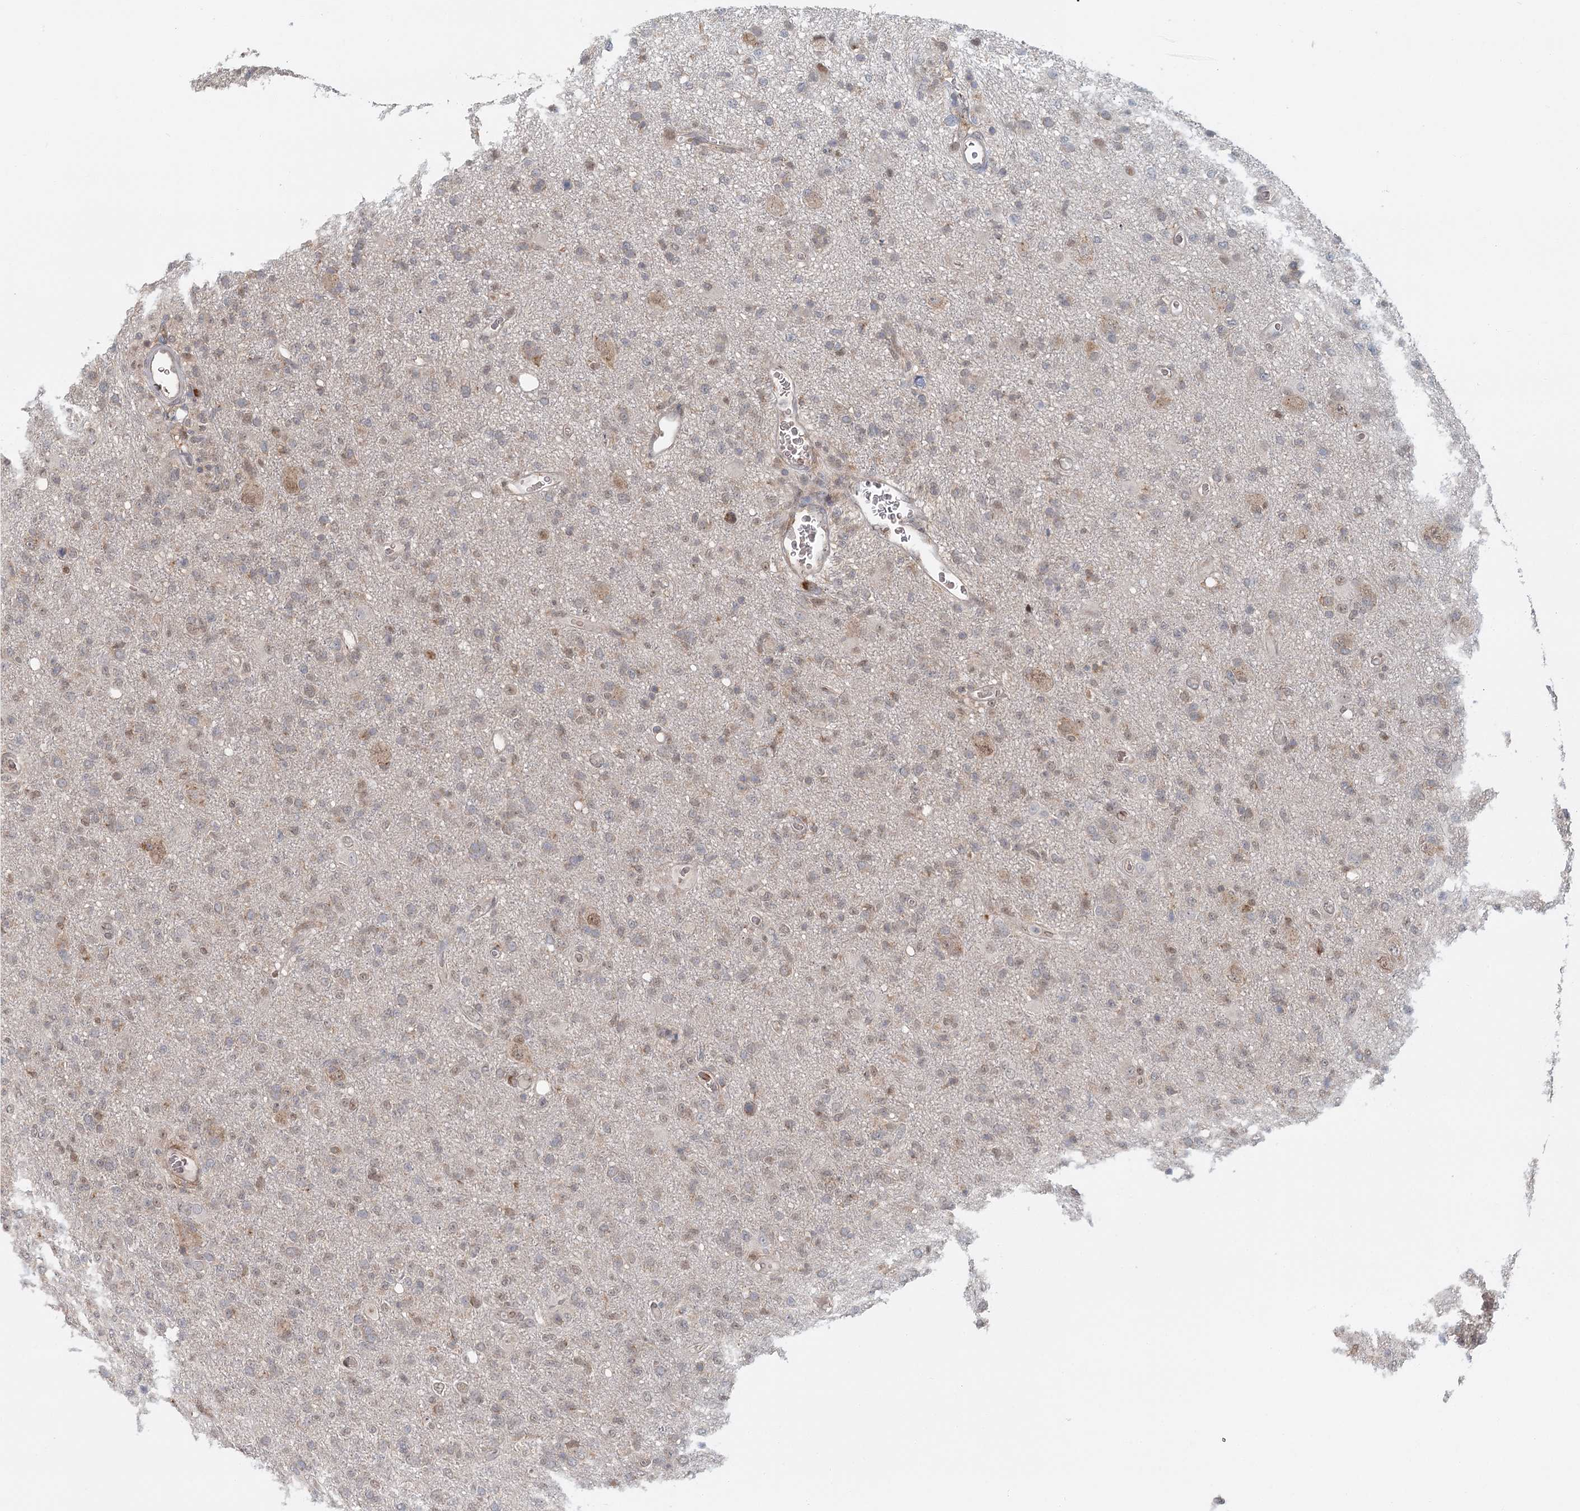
{"staining": {"intensity": "weak", "quantity": "25%-75%", "location": "nuclear"}, "tissue": "glioma", "cell_type": "Tumor cells", "image_type": "cancer", "snomed": [{"axis": "morphology", "description": "Glioma, malignant, High grade"}, {"axis": "topography", "description": "Brain"}], "caption": "Protein staining exhibits weak nuclear staining in approximately 25%-75% of tumor cells in glioma.", "gene": "ADK", "patient": {"sex": "female", "age": 57}}